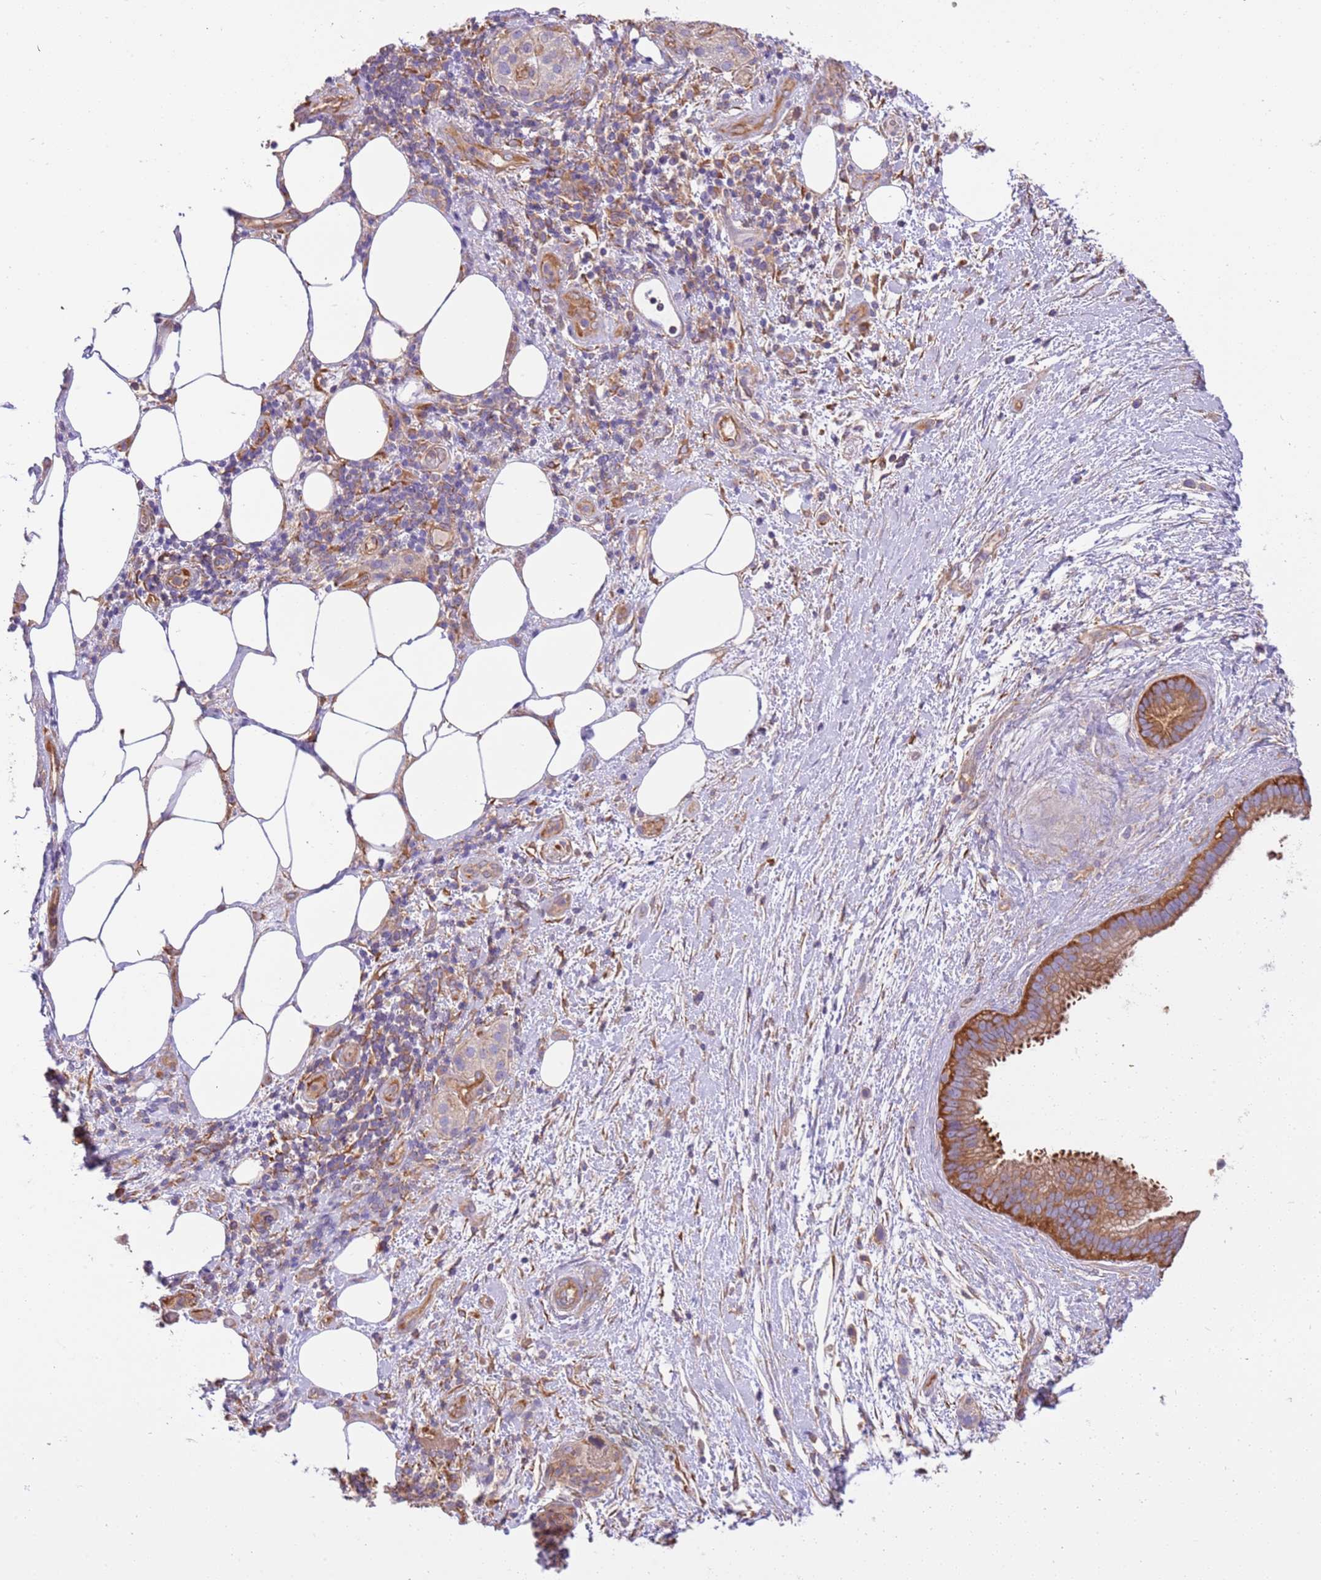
{"staining": {"intensity": "strong", "quantity": ">75%", "location": "cytoplasmic/membranous"}, "tissue": "pancreatic cancer", "cell_type": "Tumor cells", "image_type": "cancer", "snomed": [{"axis": "morphology", "description": "Adenocarcinoma, NOS"}, {"axis": "topography", "description": "Pancreas"}], "caption": "IHC of human pancreatic cancer exhibits high levels of strong cytoplasmic/membranous positivity in about >75% of tumor cells.", "gene": "NAALADL1", "patient": {"sex": "female", "age": 61}}